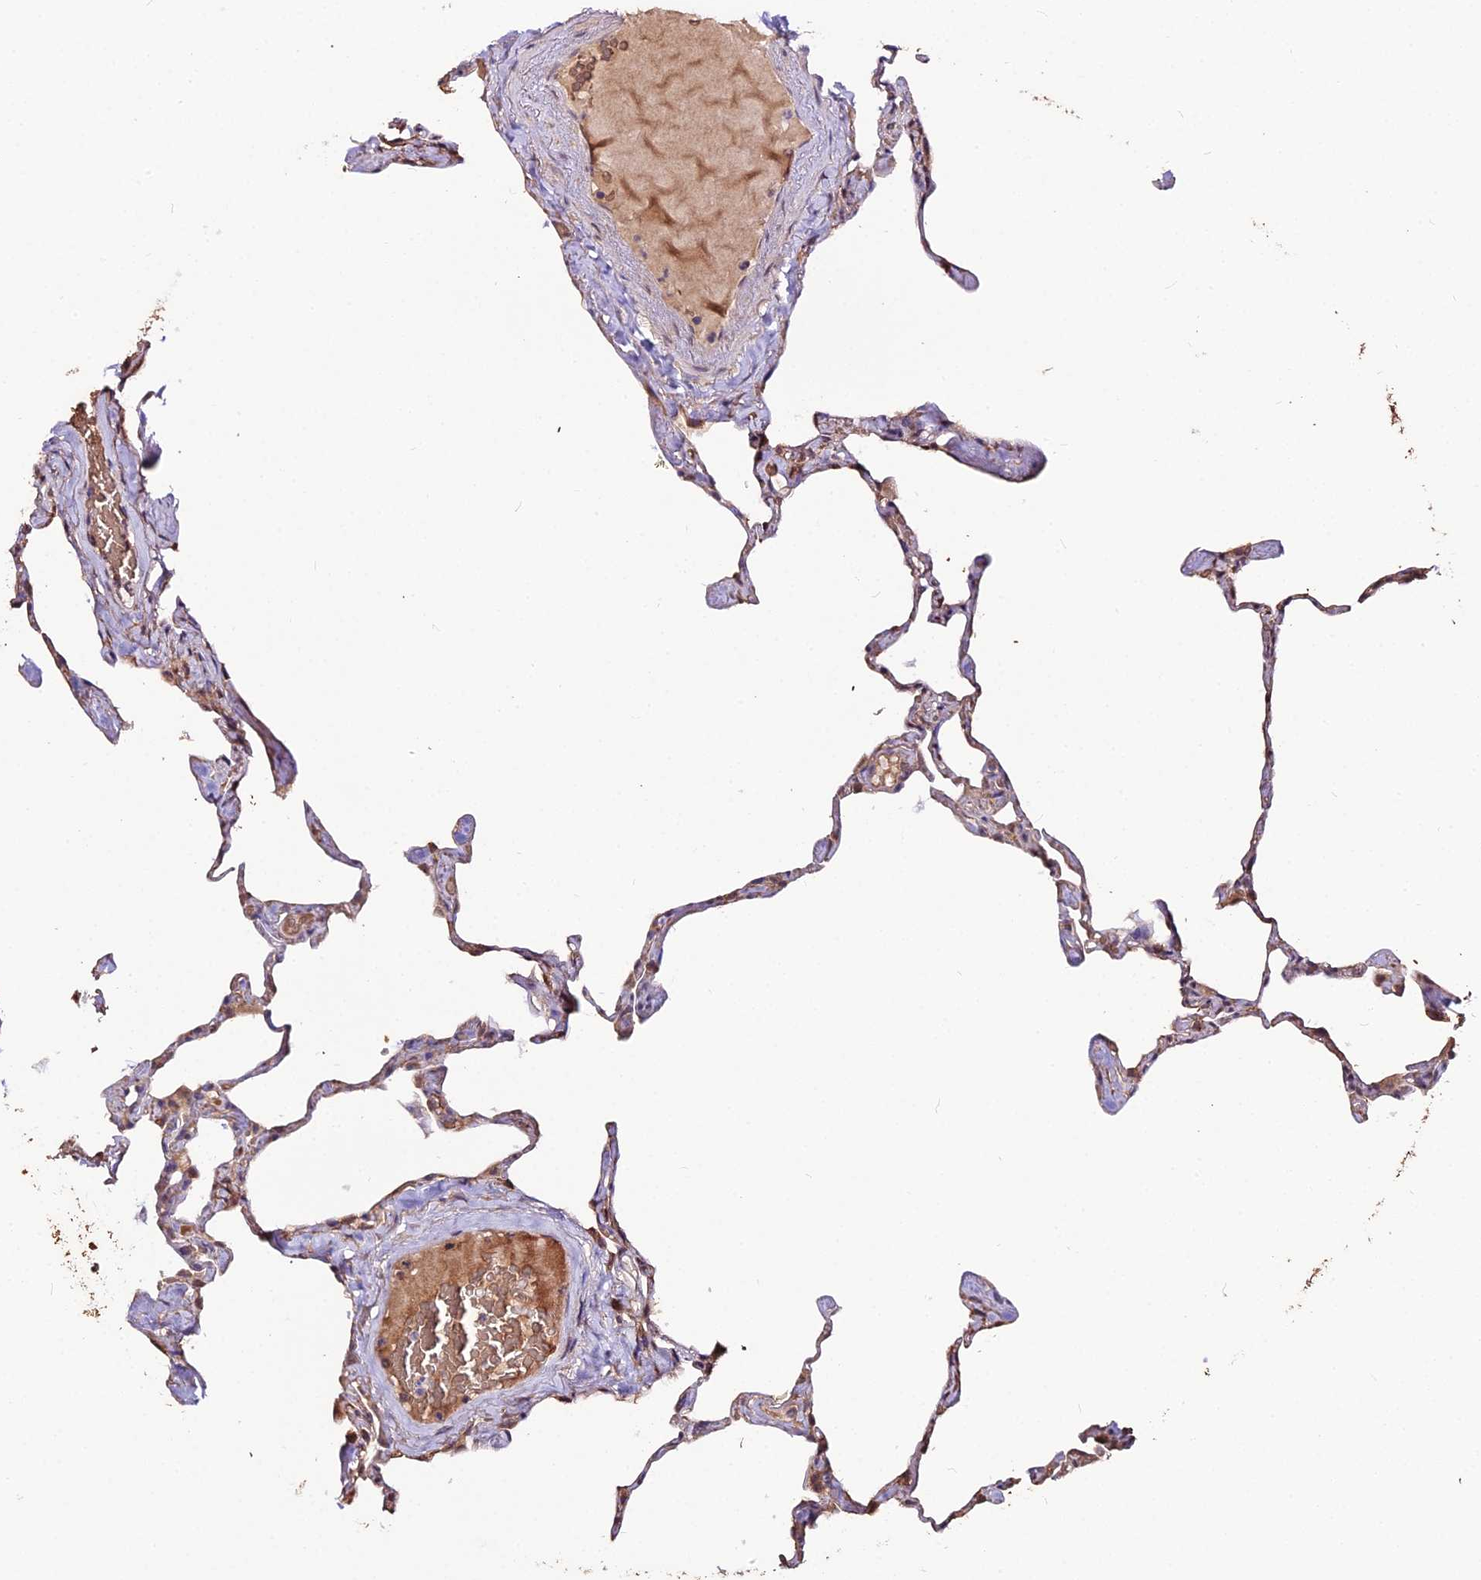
{"staining": {"intensity": "moderate", "quantity": ">75%", "location": "cytoplasmic/membranous"}, "tissue": "lung", "cell_type": "Alveolar cells", "image_type": "normal", "snomed": [{"axis": "morphology", "description": "Normal tissue, NOS"}, {"axis": "topography", "description": "Lung"}], "caption": "Brown immunohistochemical staining in normal human lung exhibits moderate cytoplasmic/membranous expression in approximately >75% of alveolar cells.", "gene": "ZDBF2", "patient": {"sex": "male", "age": 65}}